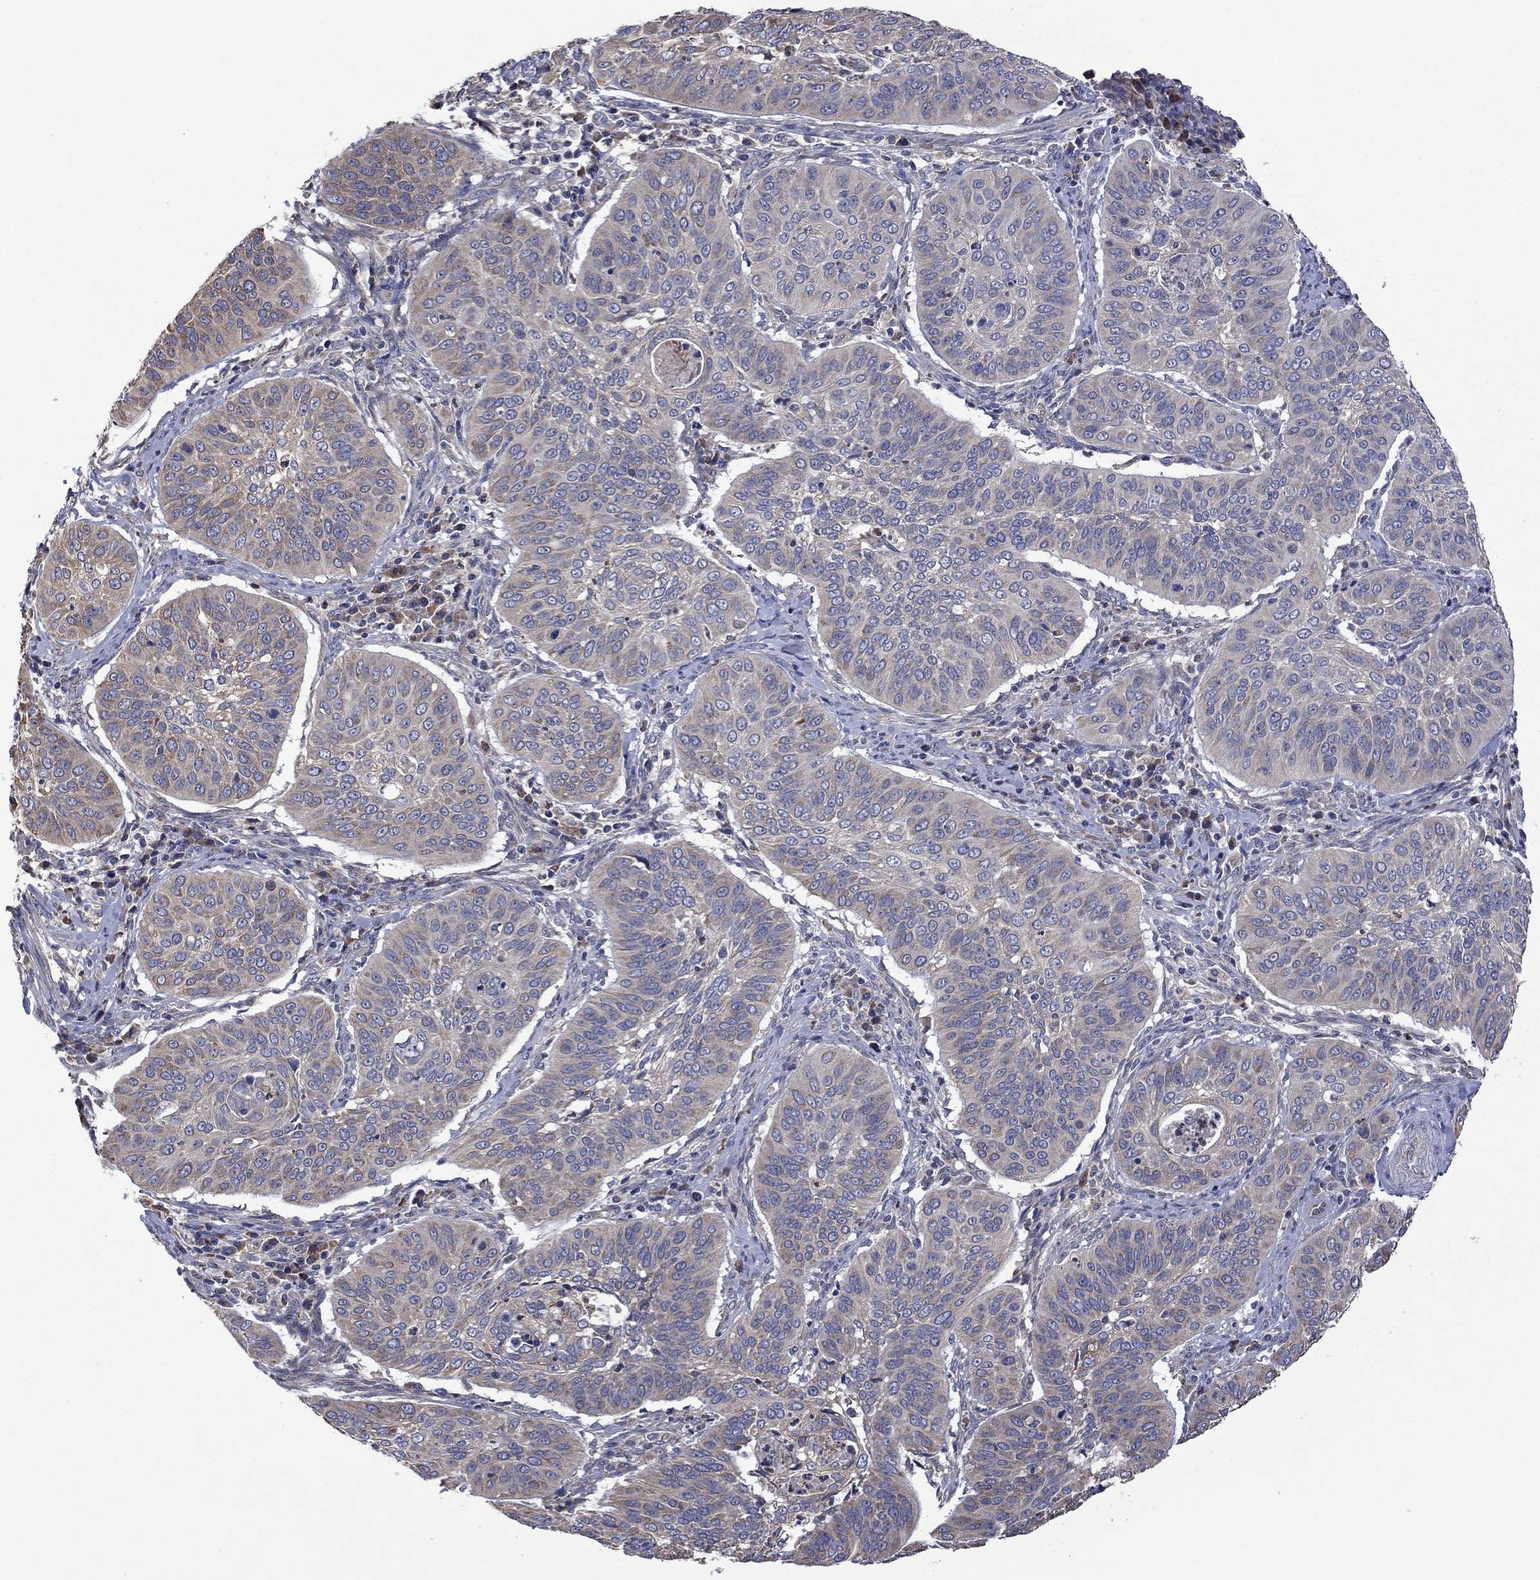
{"staining": {"intensity": "weak", "quantity": "<25%", "location": "cytoplasmic/membranous"}, "tissue": "cervical cancer", "cell_type": "Tumor cells", "image_type": "cancer", "snomed": [{"axis": "morphology", "description": "Normal tissue, NOS"}, {"axis": "morphology", "description": "Squamous cell carcinoma, NOS"}, {"axis": "topography", "description": "Cervix"}], "caption": "IHC histopathology image of human cervical squamous cell carcinoma stained for a protein (brown), which reveals no positivity in tumor cells.", "gene": "FURIN", "patient": {"sex": "female", "age": 39}}